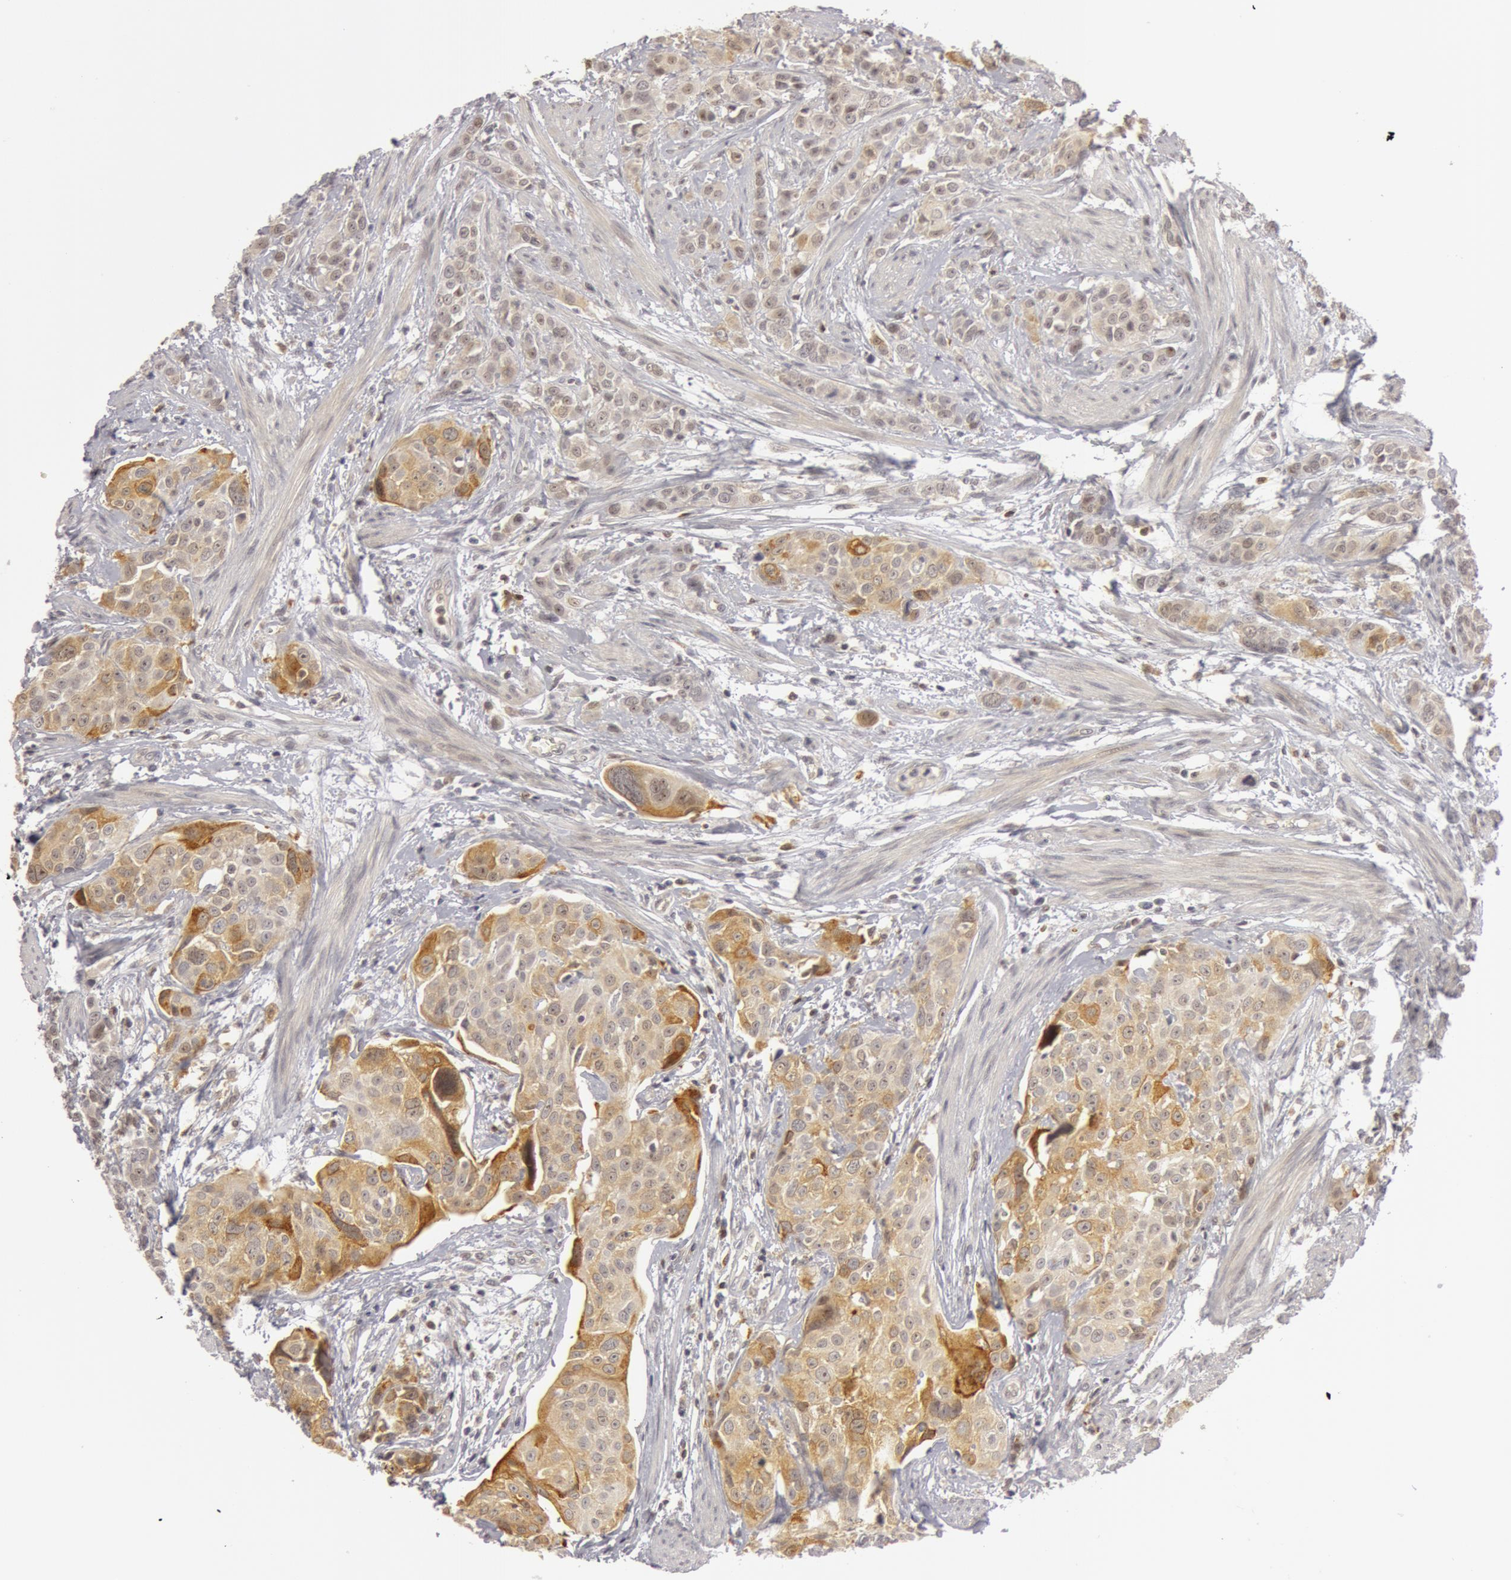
{"staining": {"intensity": "weak", "quantity": "<25%", "location": "cytoplasmic/membranous"}, "tissue": "urothelial cancer", "cell_type": "Tumor cells", "image_type": "cancer", "snomed": [{"axis": "morphology", "description": "Urothelial carcinoma, High grade"}, {"axis": "topography", "description": "Urinary bladder"}], "caption": "A histopathology image of high-grade urothelial carcinoma stained for a protein reveals no brown staining in tumor cells.", "gene": "OASL", "patient": {"sex": "male", "age": 56}}